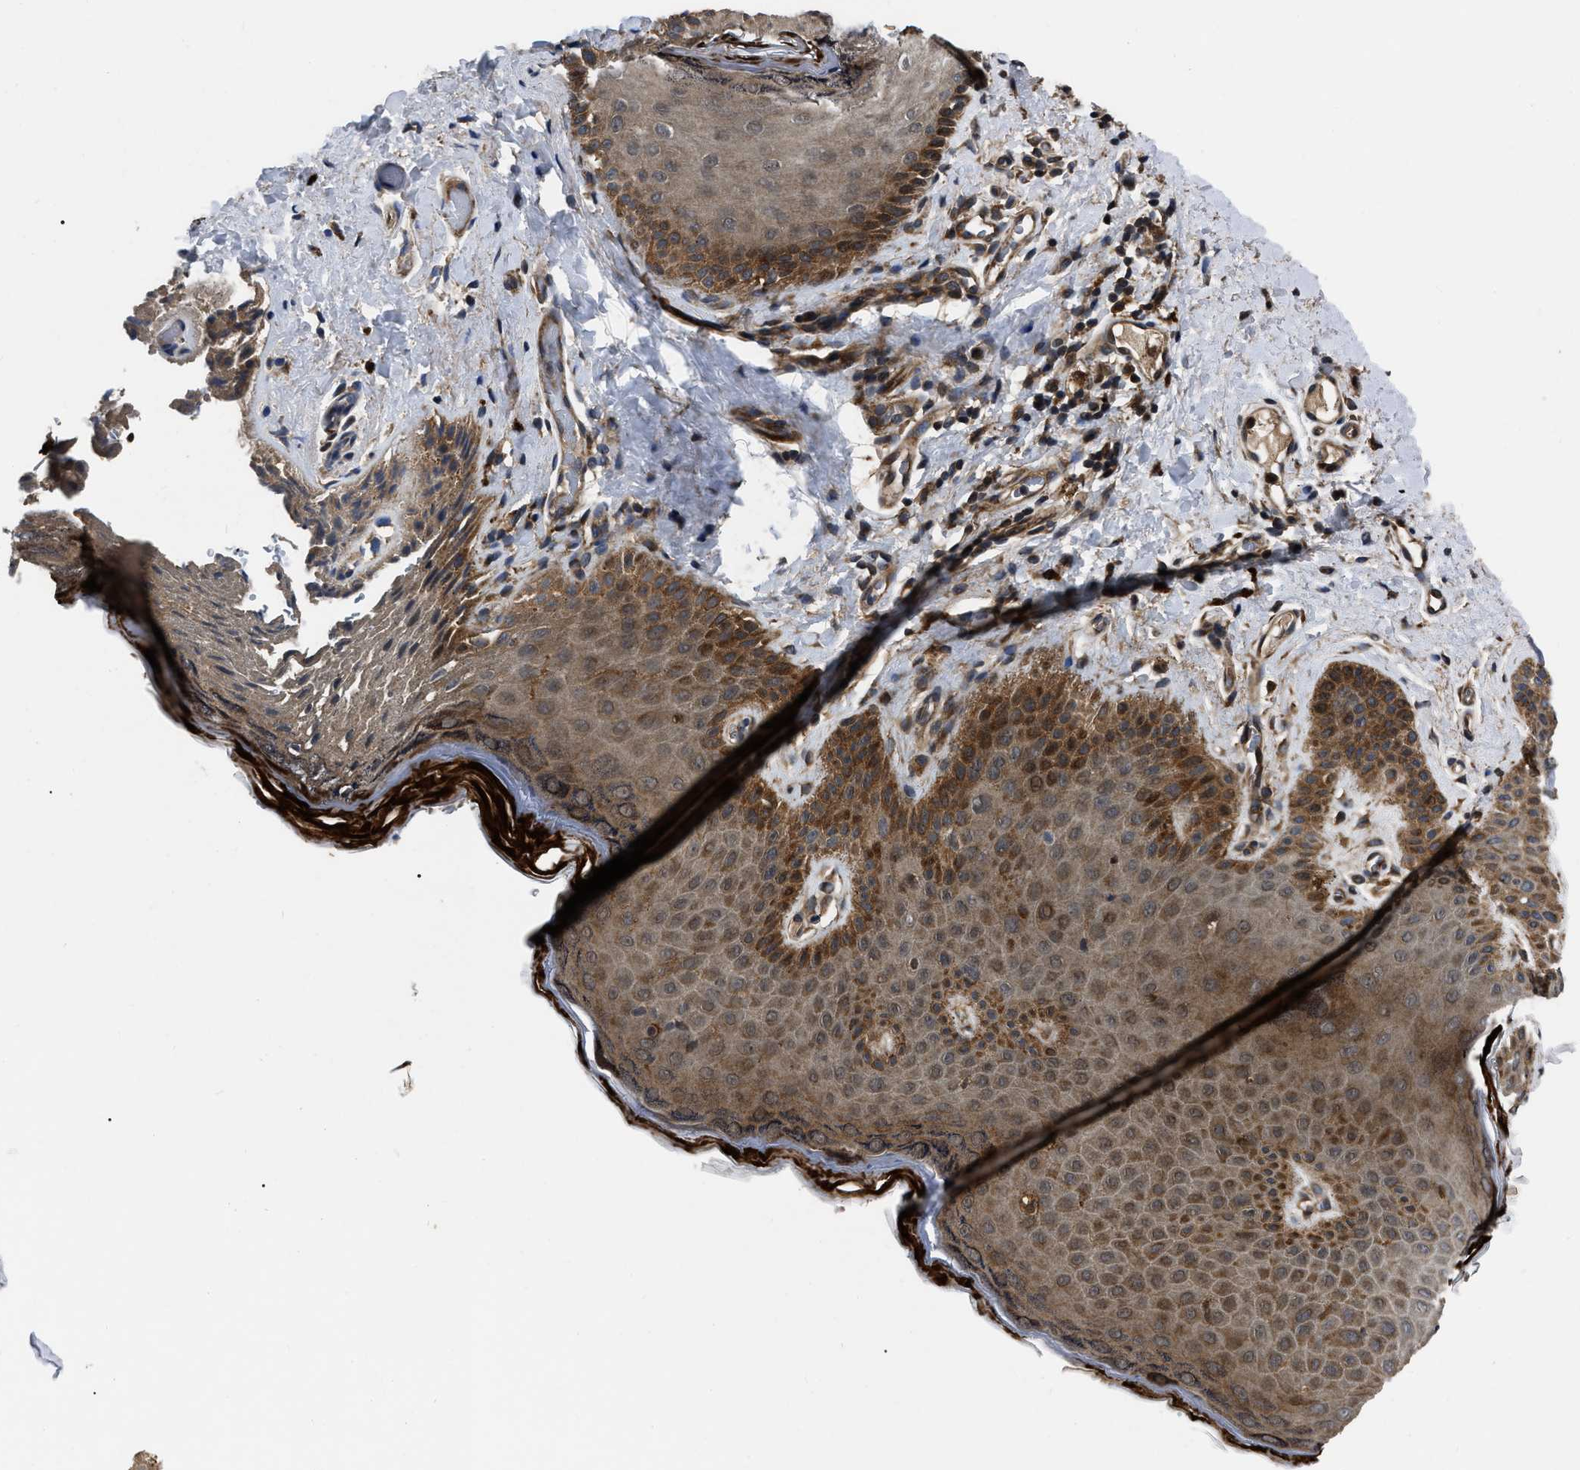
{"staining": {"intensity": "strong", "quantity": "25%-75%", "location": "cytoplasmic/membranous"}, "tissue": "skin", "cell_type": "Epidermal cells", "image_type": "normal", "snomed": [{"axis": "morphology", "description": "Normal tissue, NOS"}, {"axis": "topography", "description": "Anal"}], "caption": "Immunohistochemistry (DAB) staining of unremarkable skin displays strong cytoplasmic/membranous protein staining in approximately 25%-75% of epidermal cells. The staining is performed using DAB brown chromogen to label protein expression. The nuclei are counter-stained blue using hematoxylin.", "gene": "PPWD1", "patient": {"sex": "male", "age": 44}}